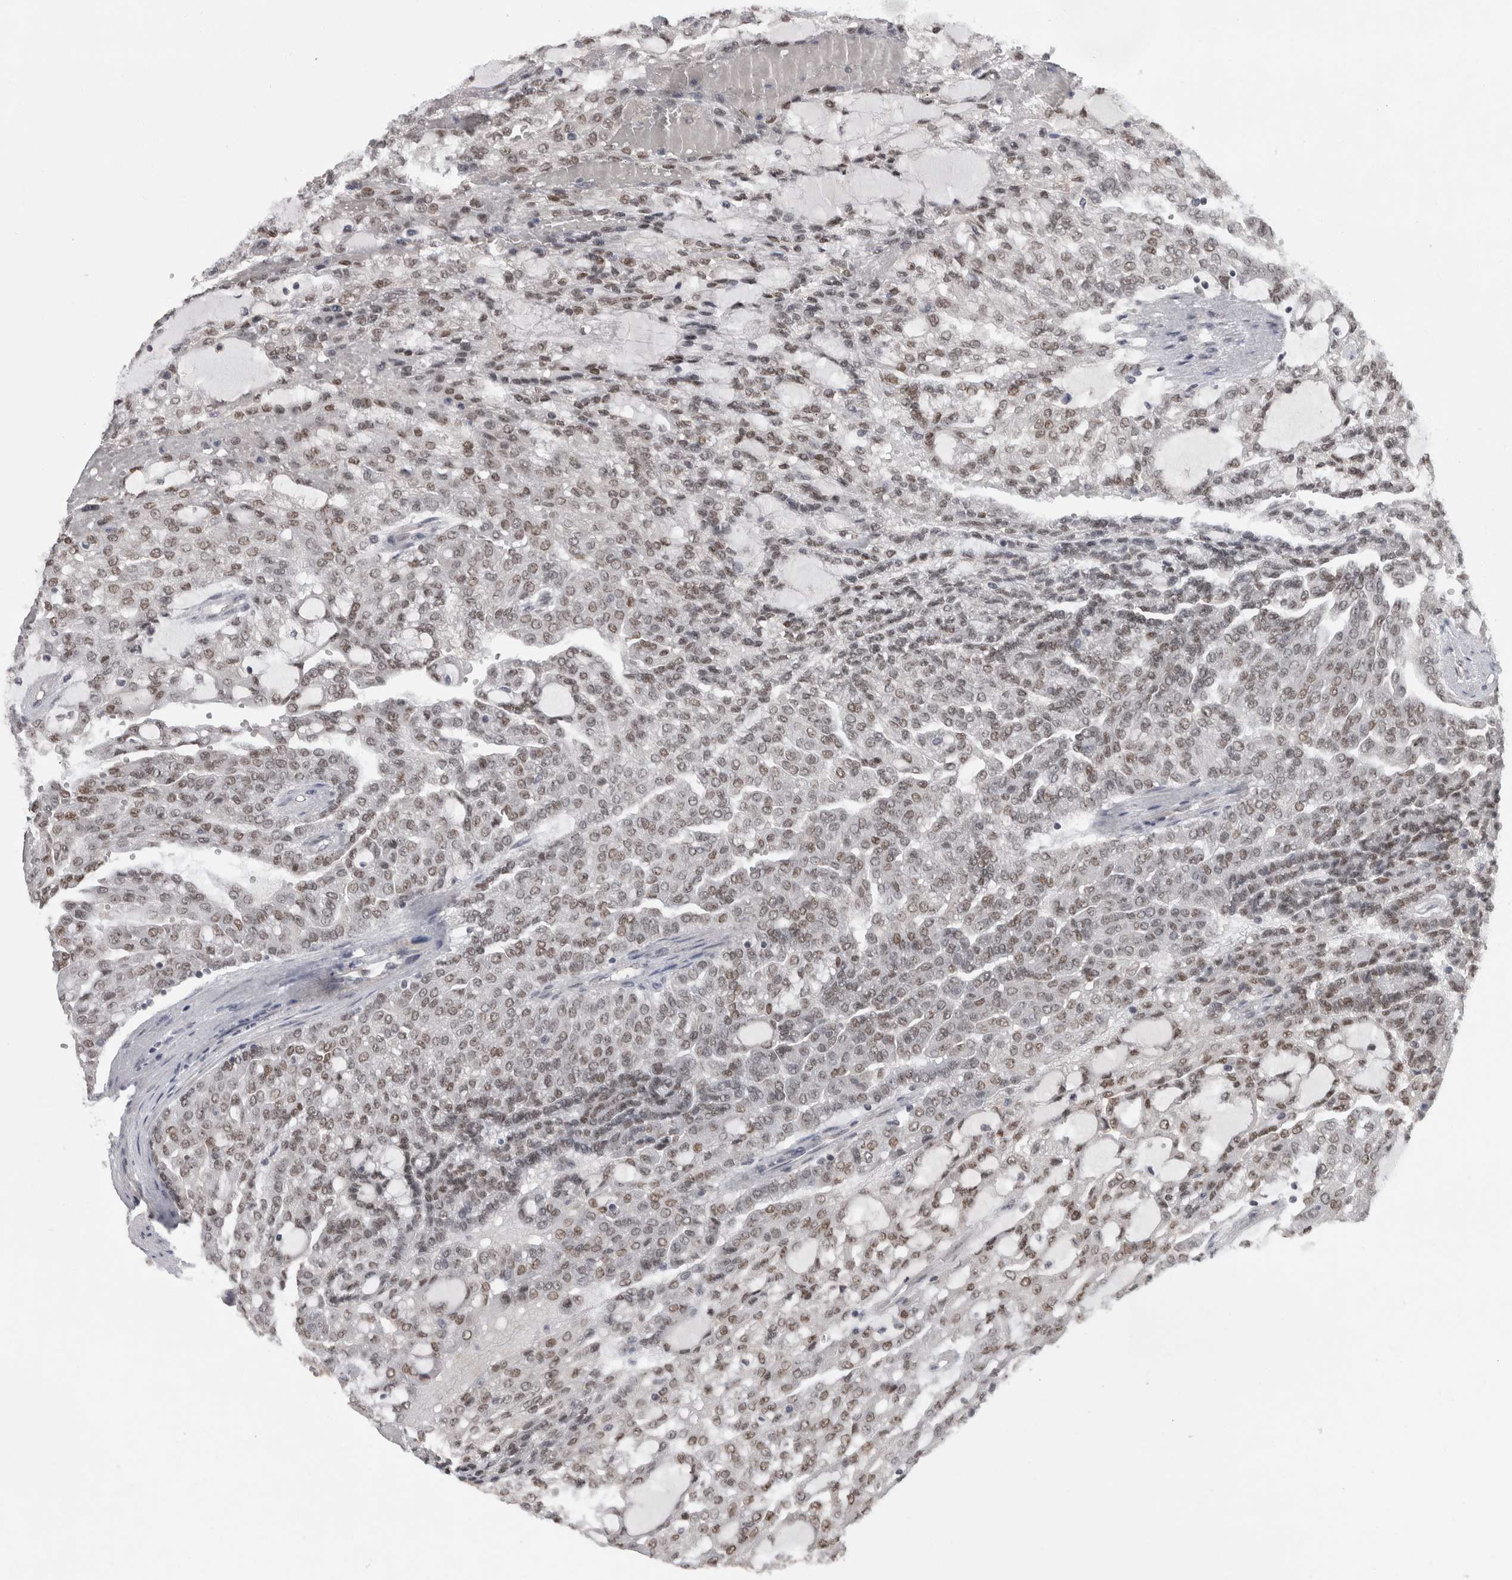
{"staining": {"intensity": "moderate", "quantity": ">75%", "location": "nuclear"}, "tissue": "renal cancer", "cell_type": "Tumor cells", "image_type": "cancer", "snomed": [{"axis": "morphology", "description": "Adenocarcinoma, NOS"}, {"axis": "topography", "description": "Kidney"}], "caption": "An image of renal cancer stained for a protein shows moderate nuclear brown staining in tumor cells. (IHC, brightfield microscopy, high magnification).", "gene": "RBM28", "patient": {"sex": "male", "age": 63}}